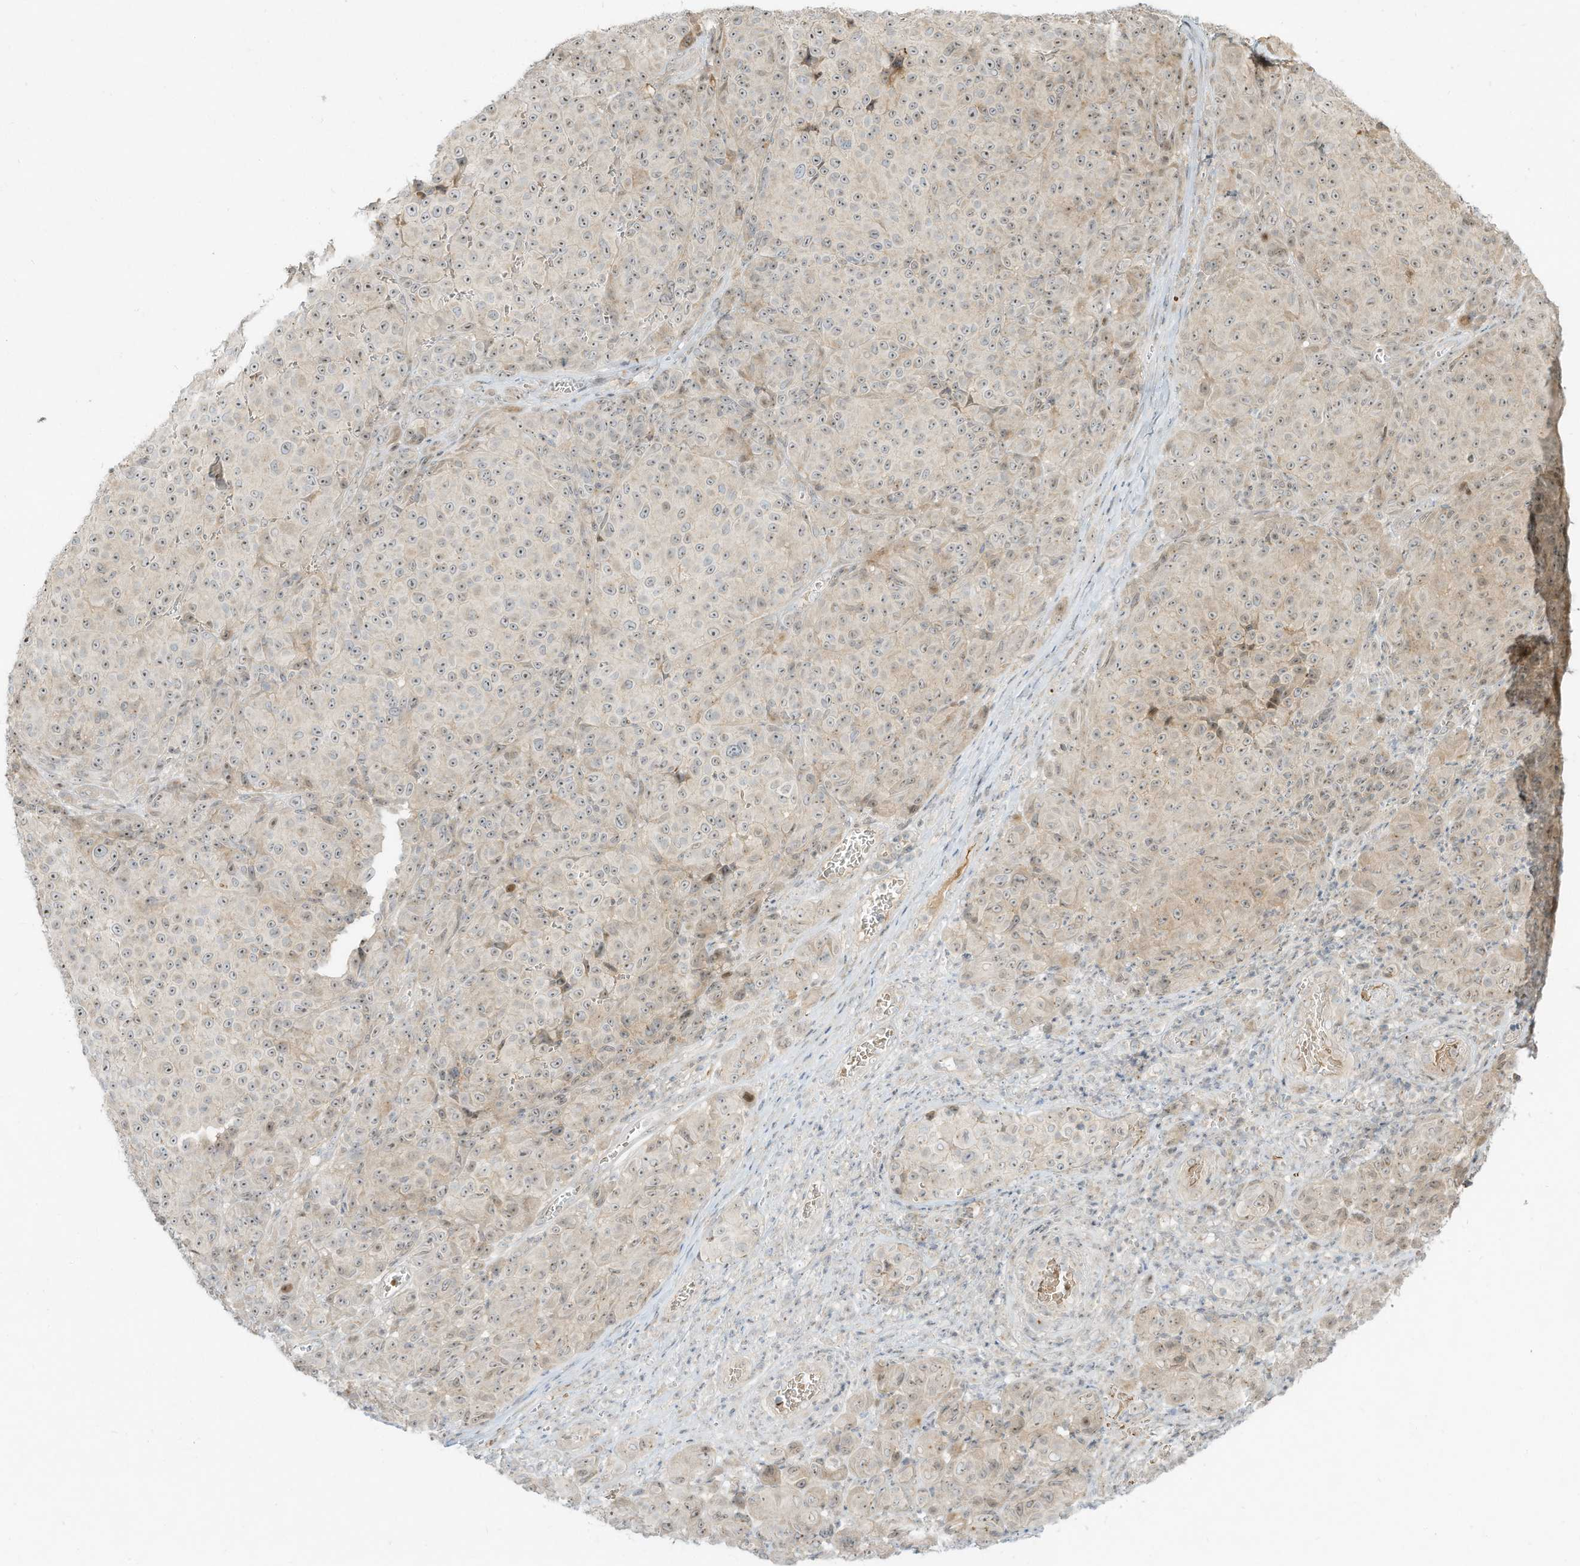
{"staining": {"intensity": "weak", "quantity": "25%-75%", "location": "nuclear"}, "tissue": "melanoma", "cell_type": "Tumor cells", "image_type": "cancer", "snomed": [{"axis": "morphology", "description": "Malignant melanoma, NOS"}, {"axis": "topography", "description": "Skin"}], "caption": "Tumor cells demonstrate low levels of weak nuclear positivity in approximately 25%-75% of cells in human melanoma. (DAB (3,3'-diaminobenzidine) IHC, brown staining for protein, blue staining for nuclei).", "gene": "OFD1", "patient": {"sex": "male", "age": 73}}